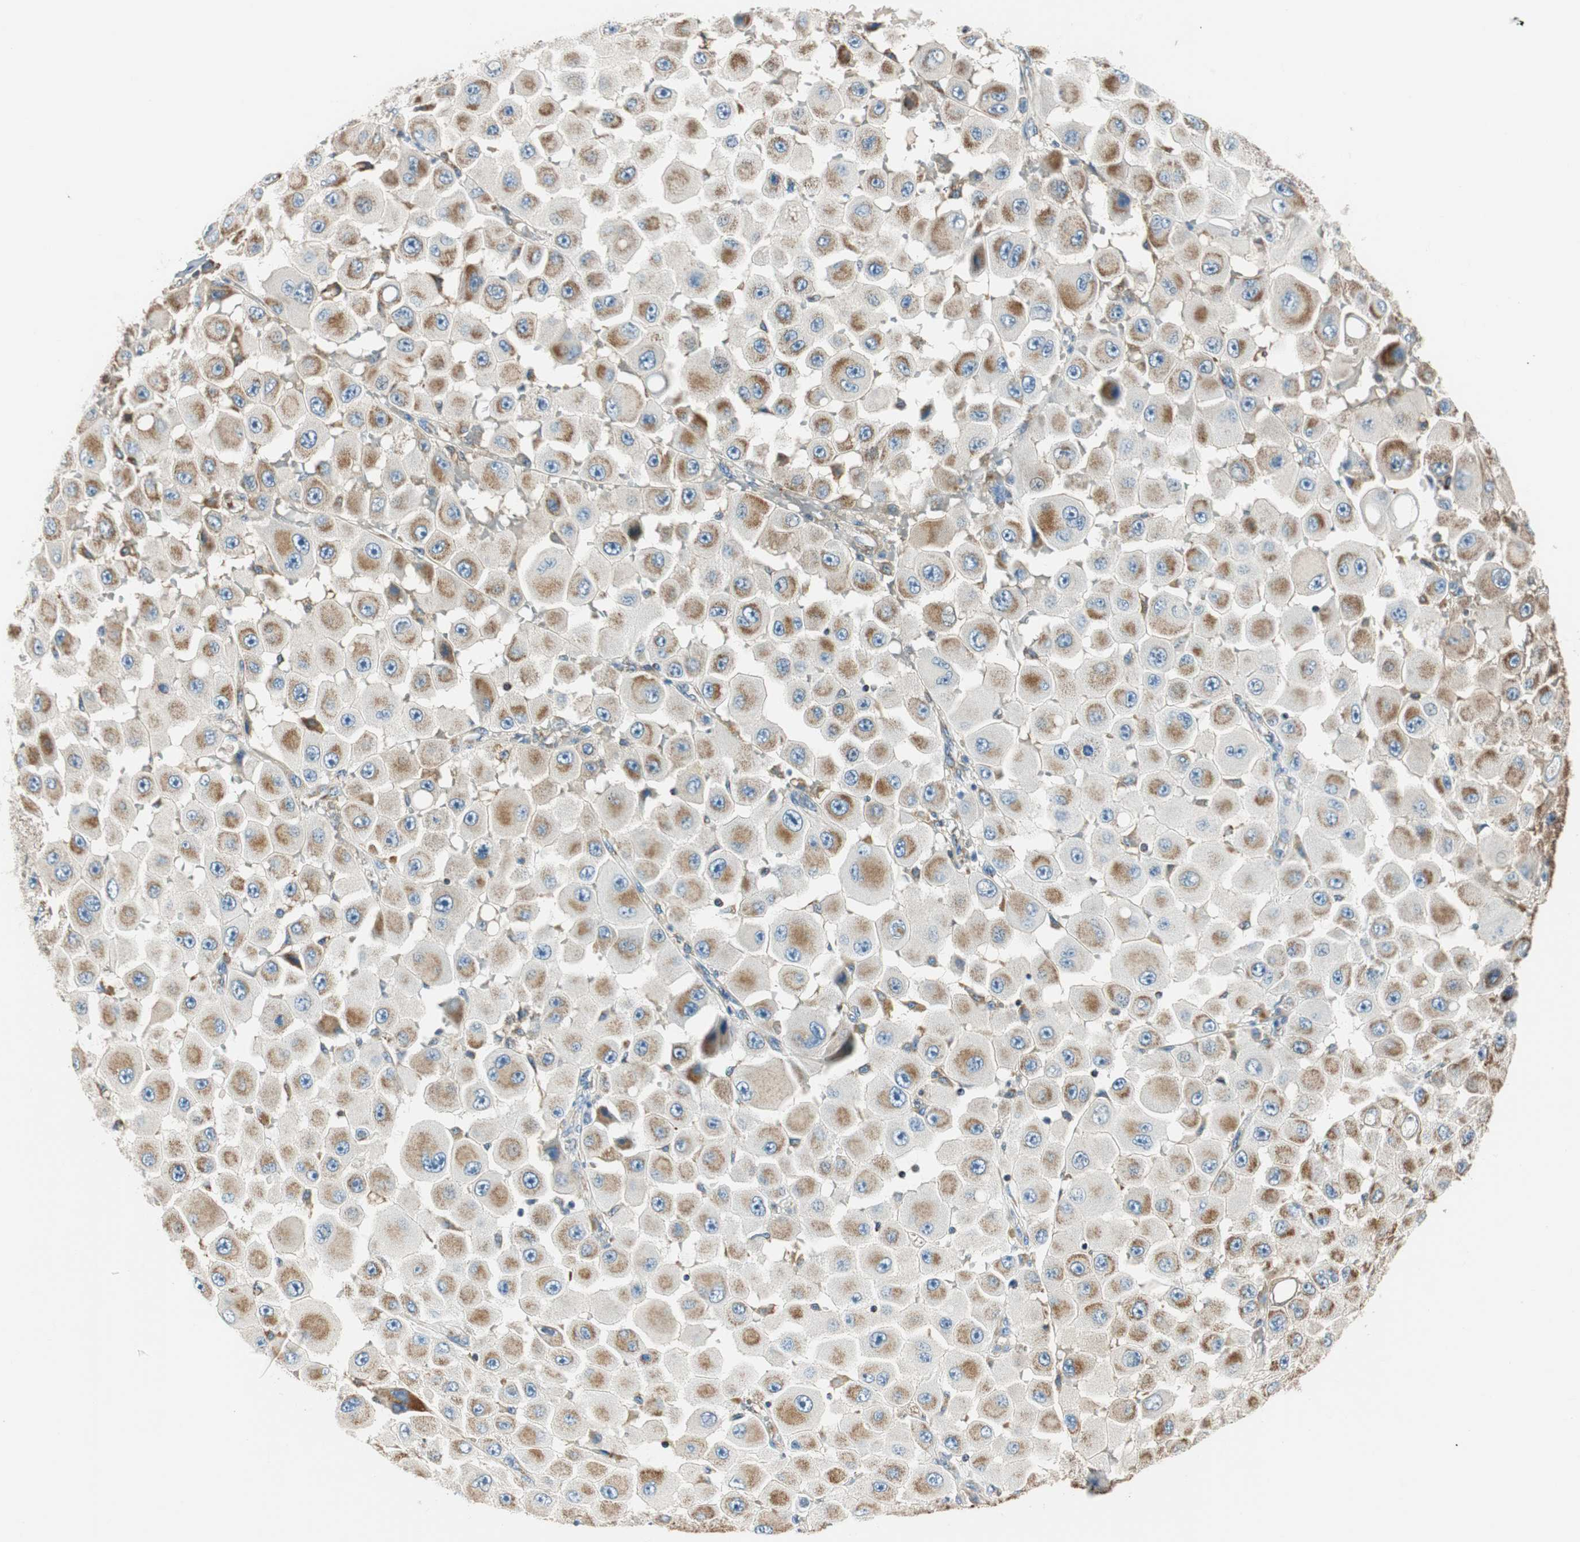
{"staining": {"intensity": "moderate", "quantity": ">75%", "location": "cytoplasmic/membranous"}, "tissue": "melanoma", "cell_type": "Tumor cells", "image_type": "cancer", "snomed": [{"axis": "morphology", "description": "Malignant melanoma, NOS"}, {"axis": "topography", "description": "Skin"}], "caption": "DAB (3,3'-diaminobenzidine) immunohistochemical staining of malignant melanoma reveals moderate cytoplasmic/membranous protein positivity in approximately >75% of tumor cells.", "gene": "RORB", "patient": {"sex": "female", "age": 81}}